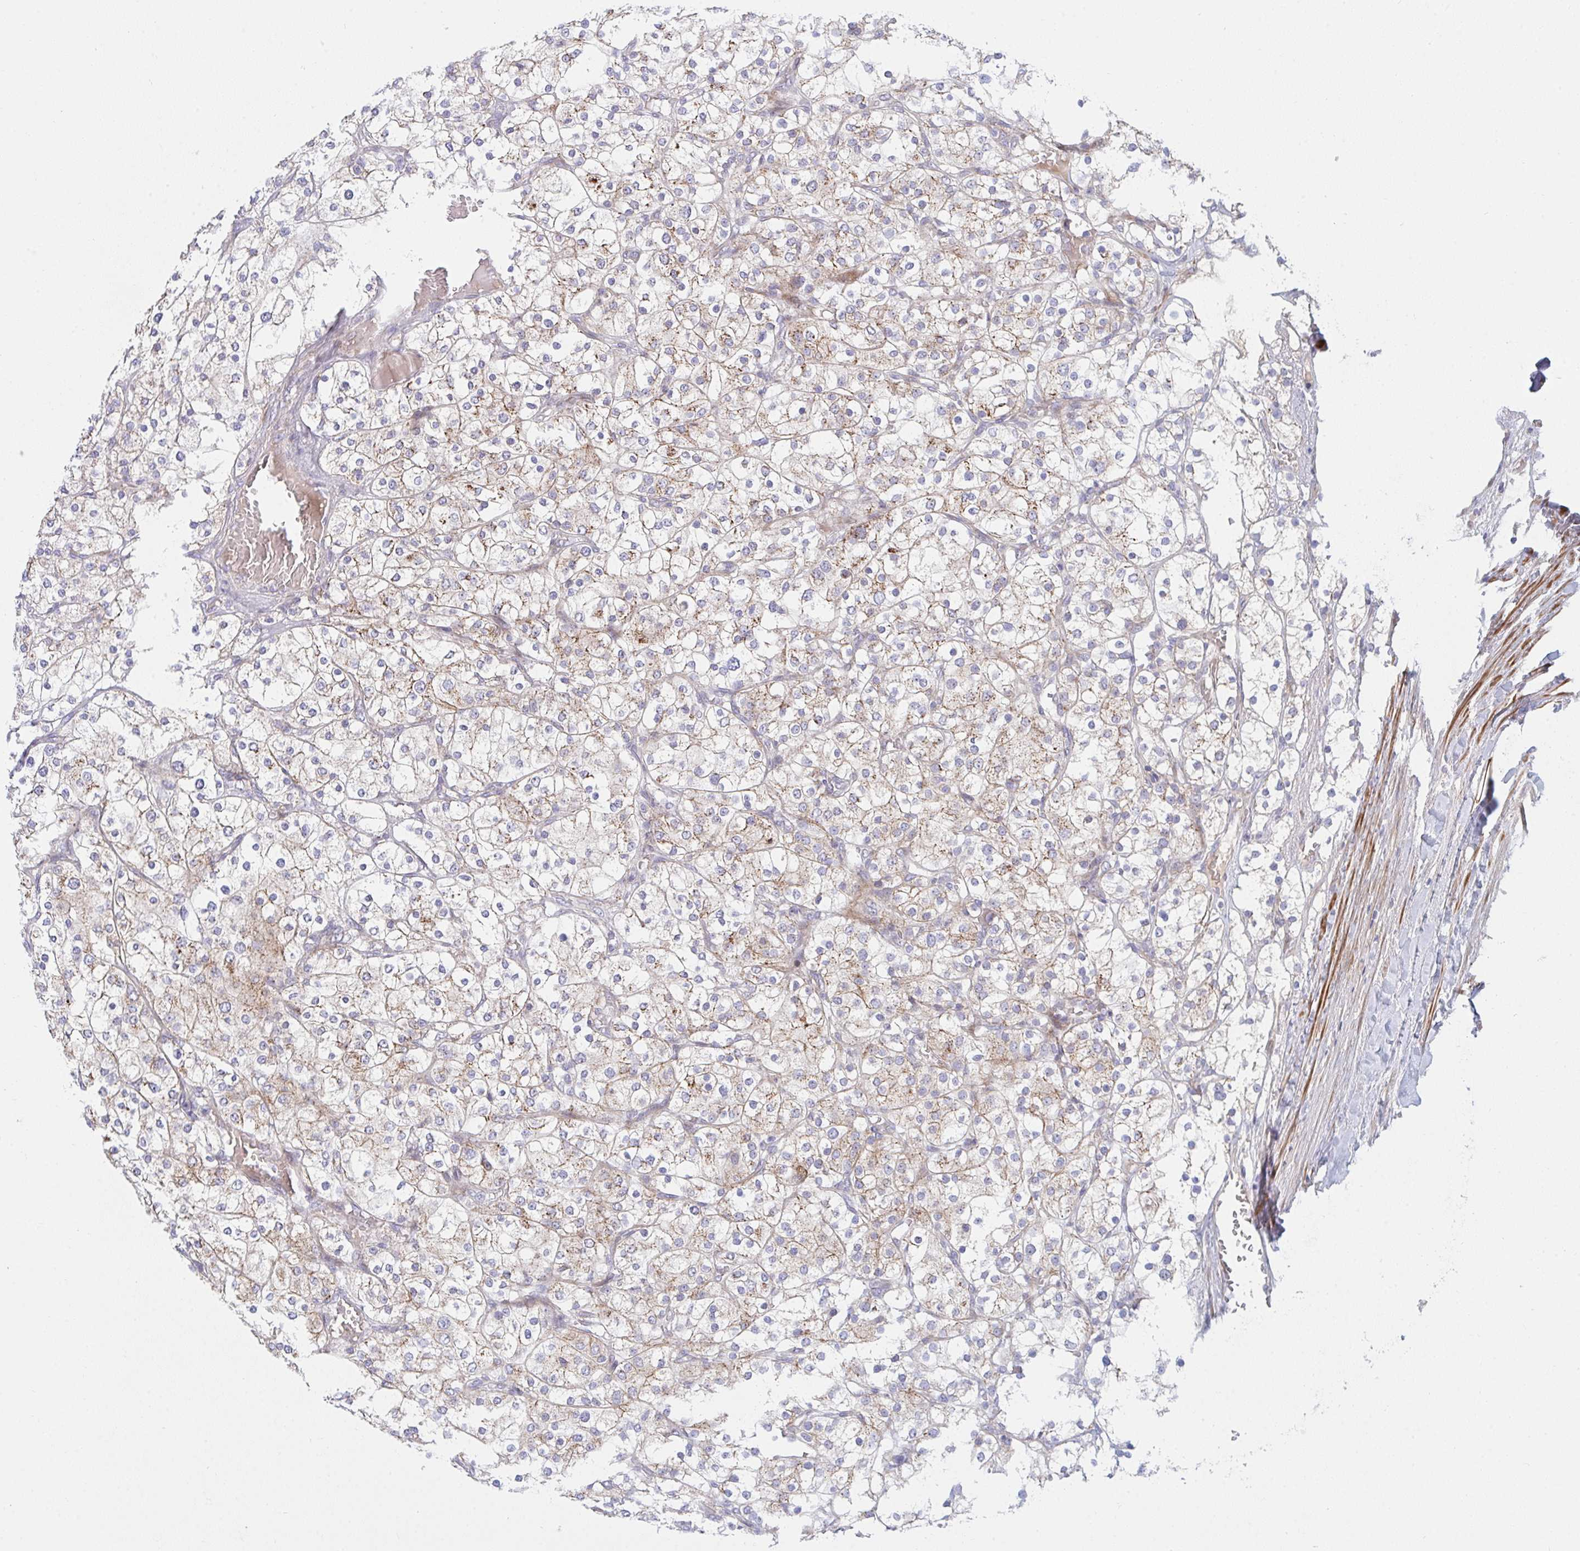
{"staining": {"intensity": "weak", "quantity": ">75%", "location": "cytoplasmic/membranous"}, "tissue": "renal cancer", "cell_type": "Tumor cells", "image_type": "cancer", "snomed": [{"axis": "morphology", "description": "Adenocarcinoma, NOS"}, {"axis": "topography", "description": "Kidney"}], "caption": "IHC staining of renal cancer, which exhibits low levels of weak cytoplasmic/membranous positivity in about >75% of tumor cells indicating weak cytoplasmic/membranous protein expression. The staining was performed using DAB (brown) for protein detection and nuclei were counterstained in hematoxylin (blue).", "gene": "TNFSF4", "patient": {"sex": "male", "age": 80}}